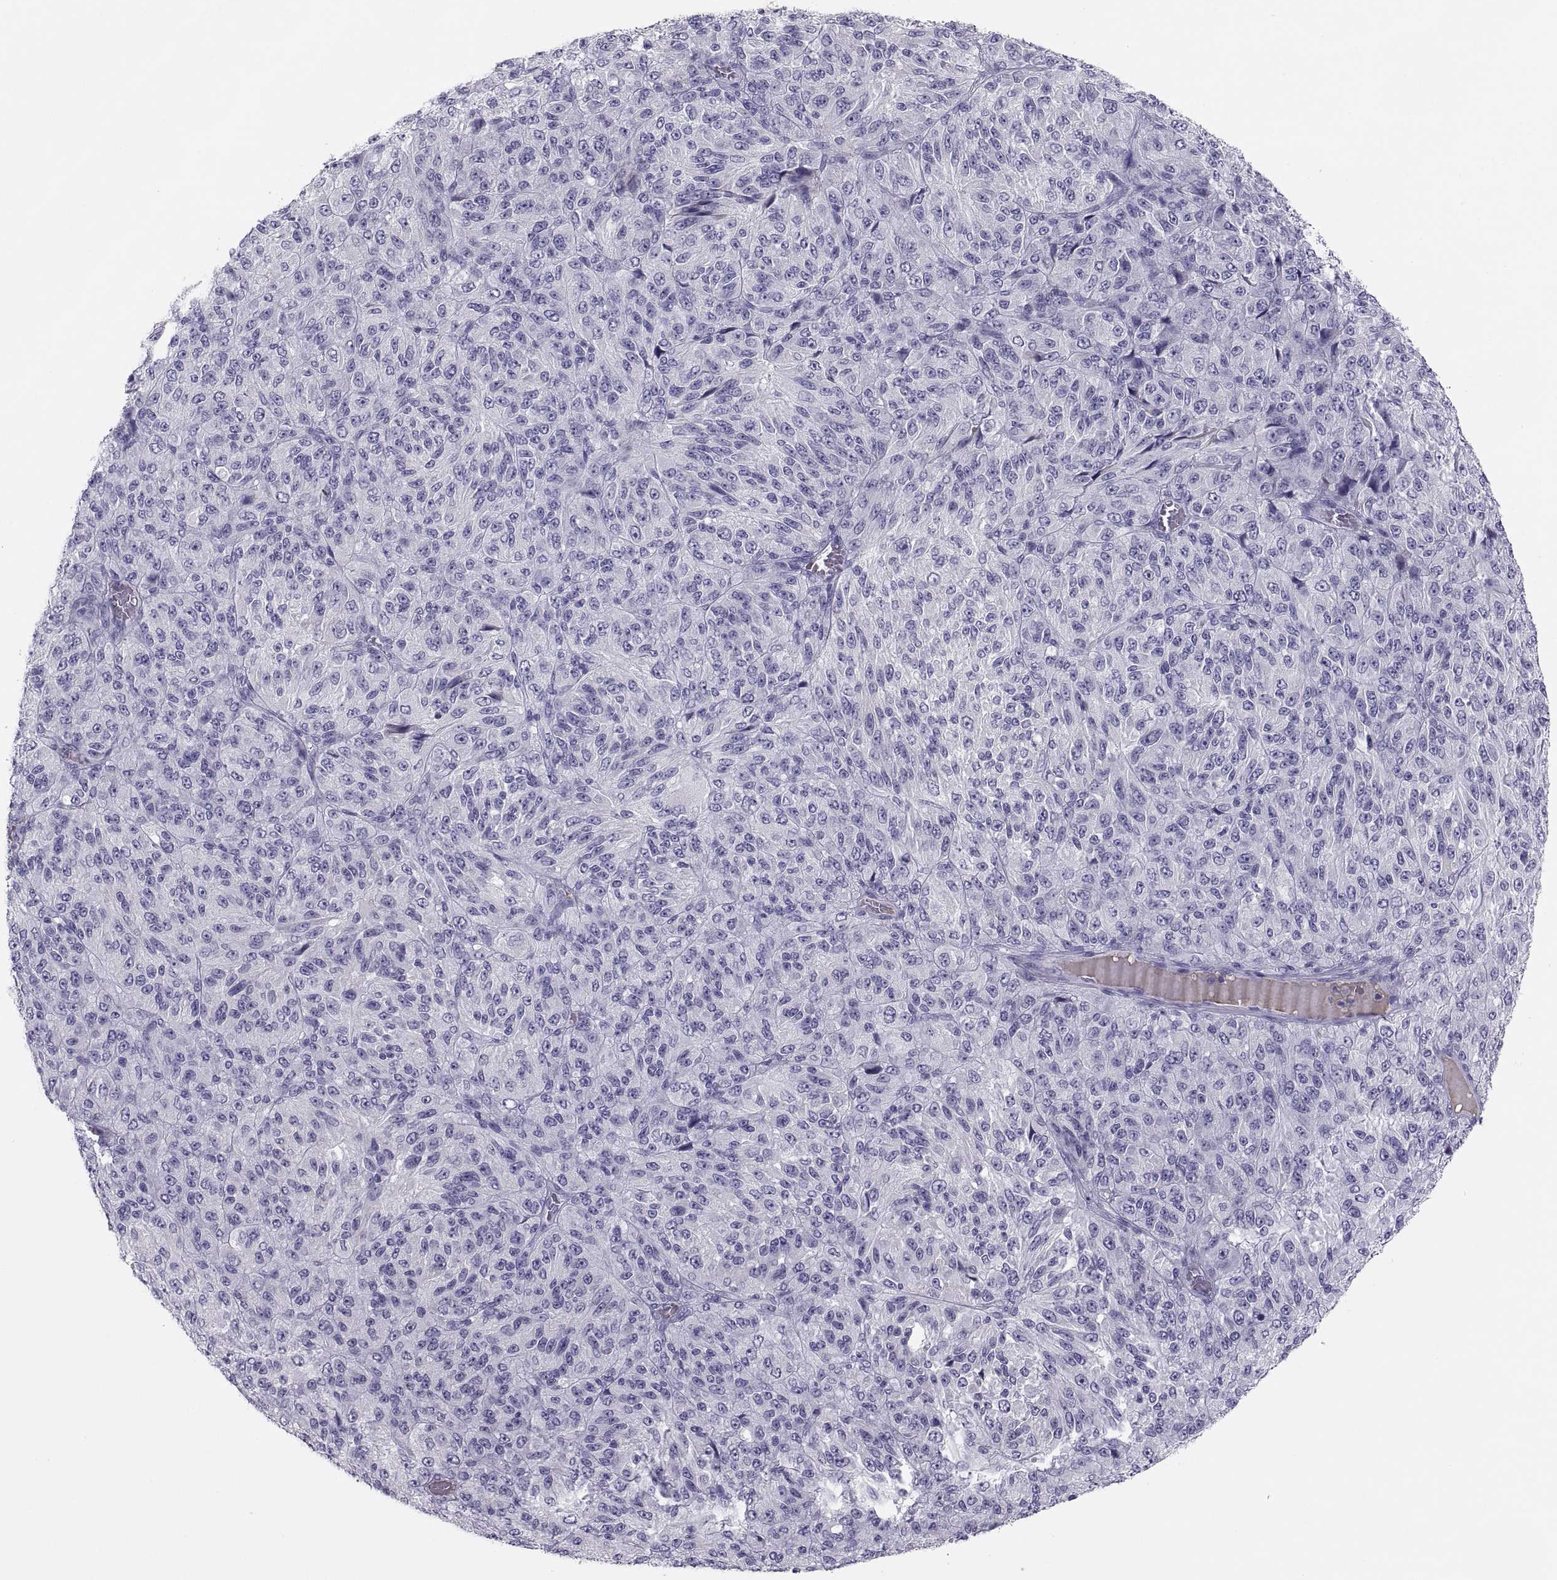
{"staining": {"intensity": "negative", "quantity": "none", "location": "none"}, "tissue": "melanoma", "cell_type": "Tumor cells", "image_type": "cancer", "snomed": [{"axis": "morphology", "description": "Malignant melanoma, Metastatic site"}, {"axis": "topography", "description": "Brain"}], "caption": "IHC of malignant melanoma (metastatic site) reveals no positivity in tumor cells.", "gene": "MAGEB2", "patient": {"sex": "female", "age": 56}}